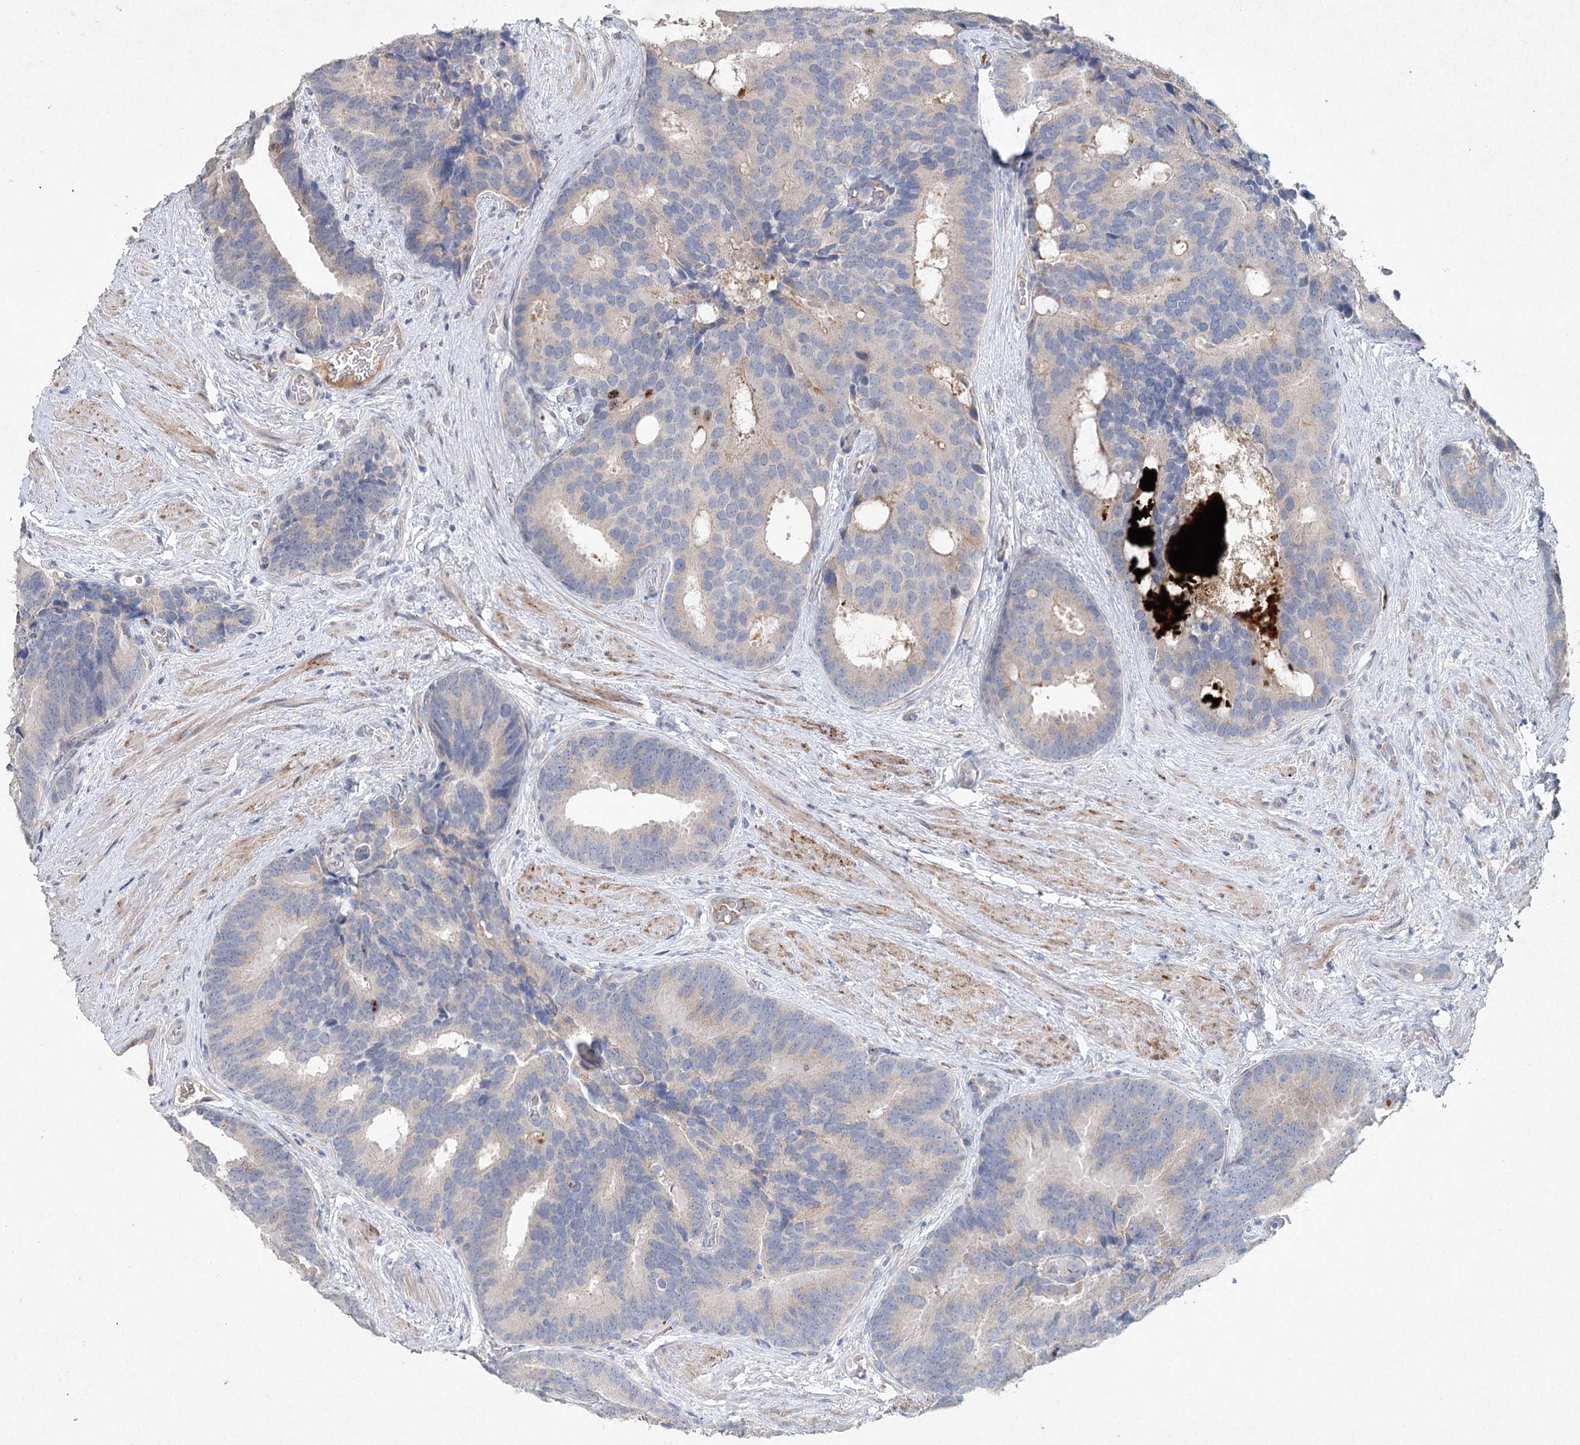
{"staining": {"intensity": "weak", "quantity": "<25%", "location": "cytoplasmic/membranous"}, "tissue": "prostate cancer", "cell_type": "Tumor cells", "image_type": "cancer", "snomed": [{"axis": "morphology", "description": "Adenocarcinoma, Low grade"}, {"axis": "topography", "description": "Prostate"}], "caption": "The photomicrograph reveals no significant positivity in tumor cells of low-grade adenocarcinoma (prostate).", "gene": "RFX6", "patient": {"sex": "male", "age": 71}}